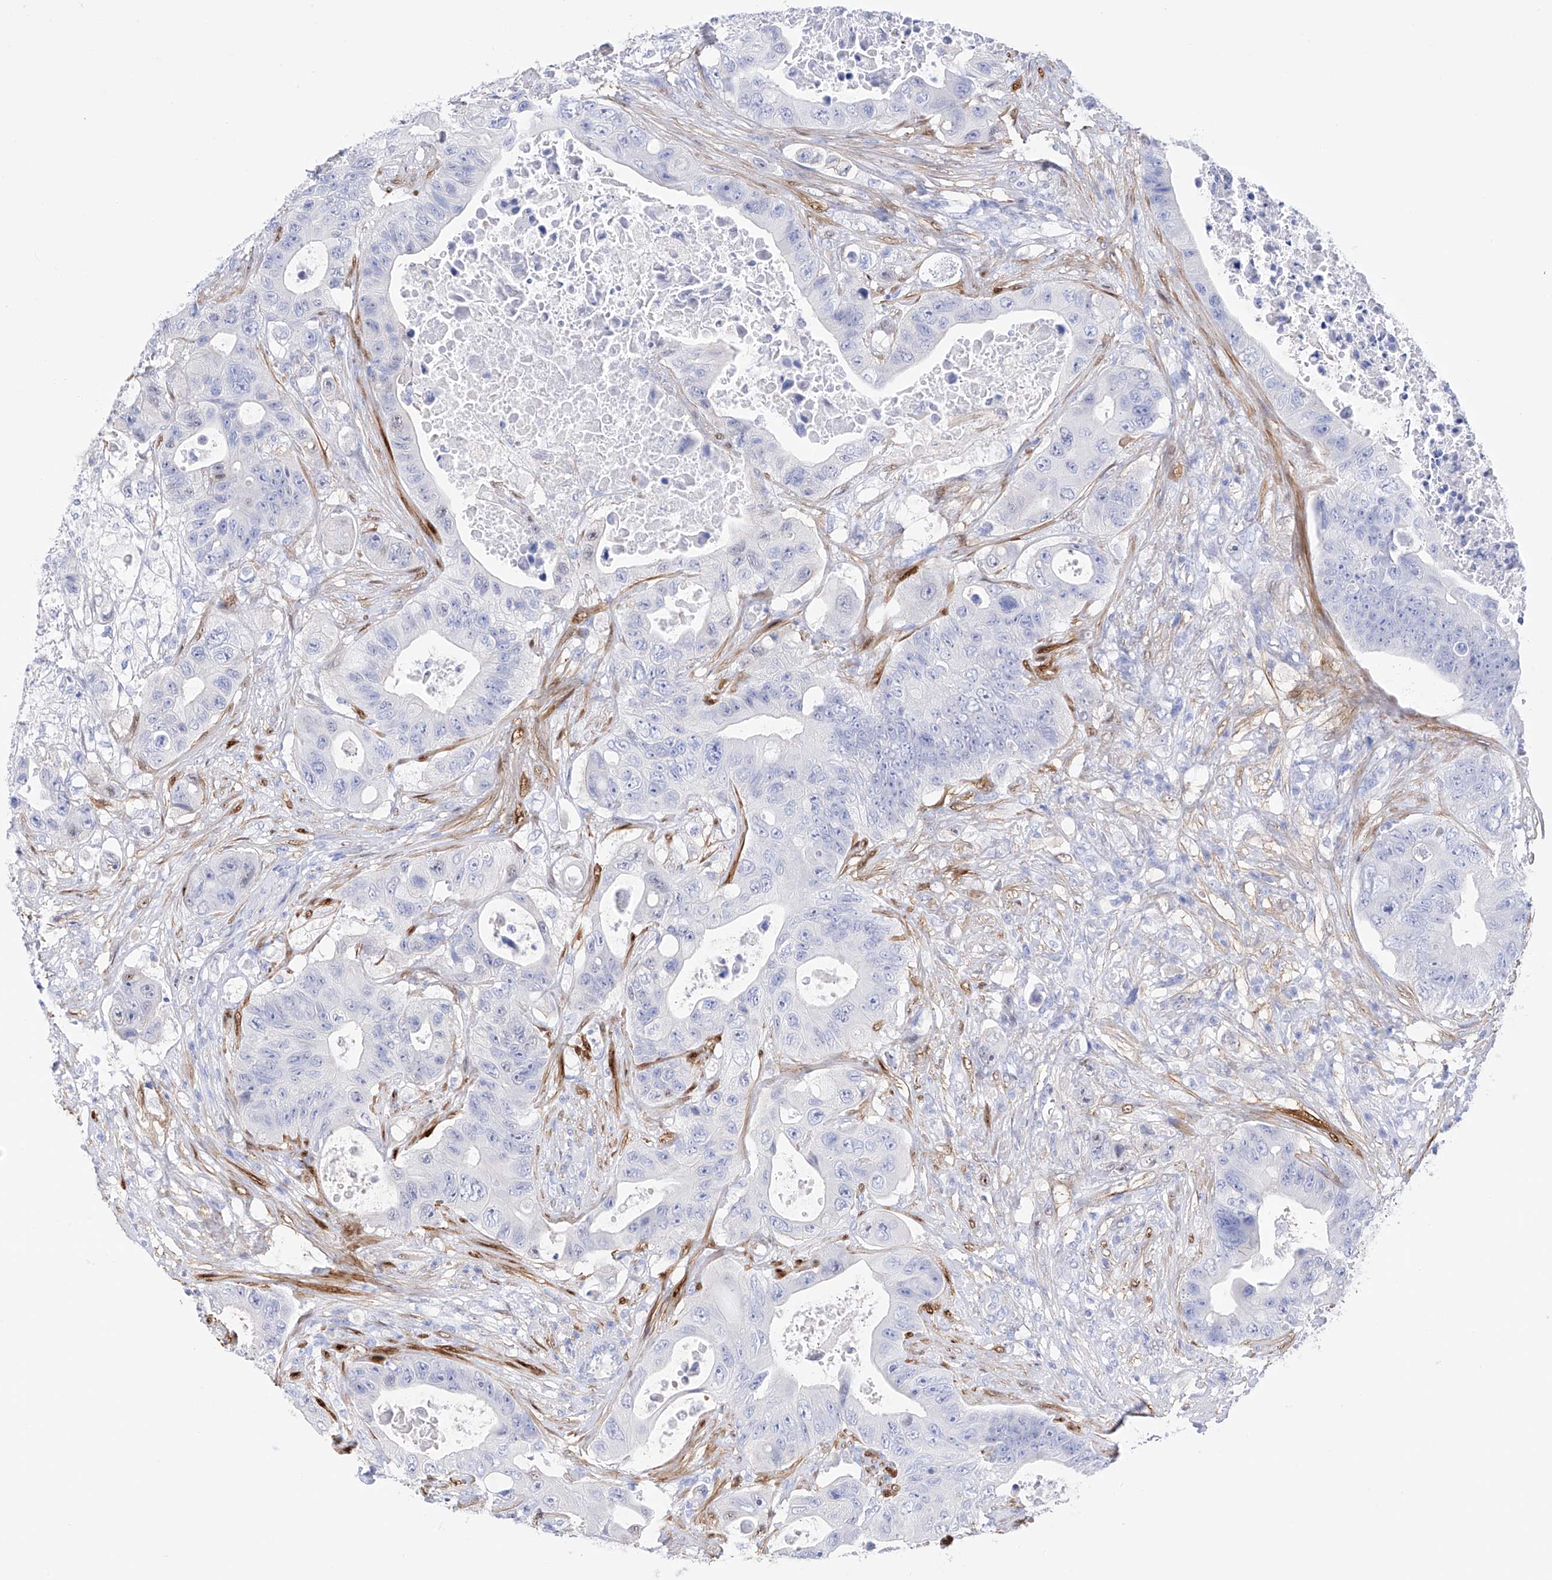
{"staining": {"intensity": "negative", "quantity": "none", "location": "none"}, "tissue": "colorectal cancer", "cell_type": "Tumor cells", "image_type": "cancer", "snomed": [{"axis": "morphology", "description": "Adenocarcinoma, NOS"}, {"axis": "topography", "description": "Colon"}], "caption": "High magnification brightfield microscopy of colorectal cancer (adenocarcinoma) stained with DAB (brown) and counterstained with hematoxylin (blue): tumor cells show no significant positivity. Brightfield microscopy of immunohistochemistry (IHC) stained with DAB (brown) and hematoxylin (blue), captured at high magnification.", "gene": "TRPC7", "patient": {"sex": "female", "age": 46}}